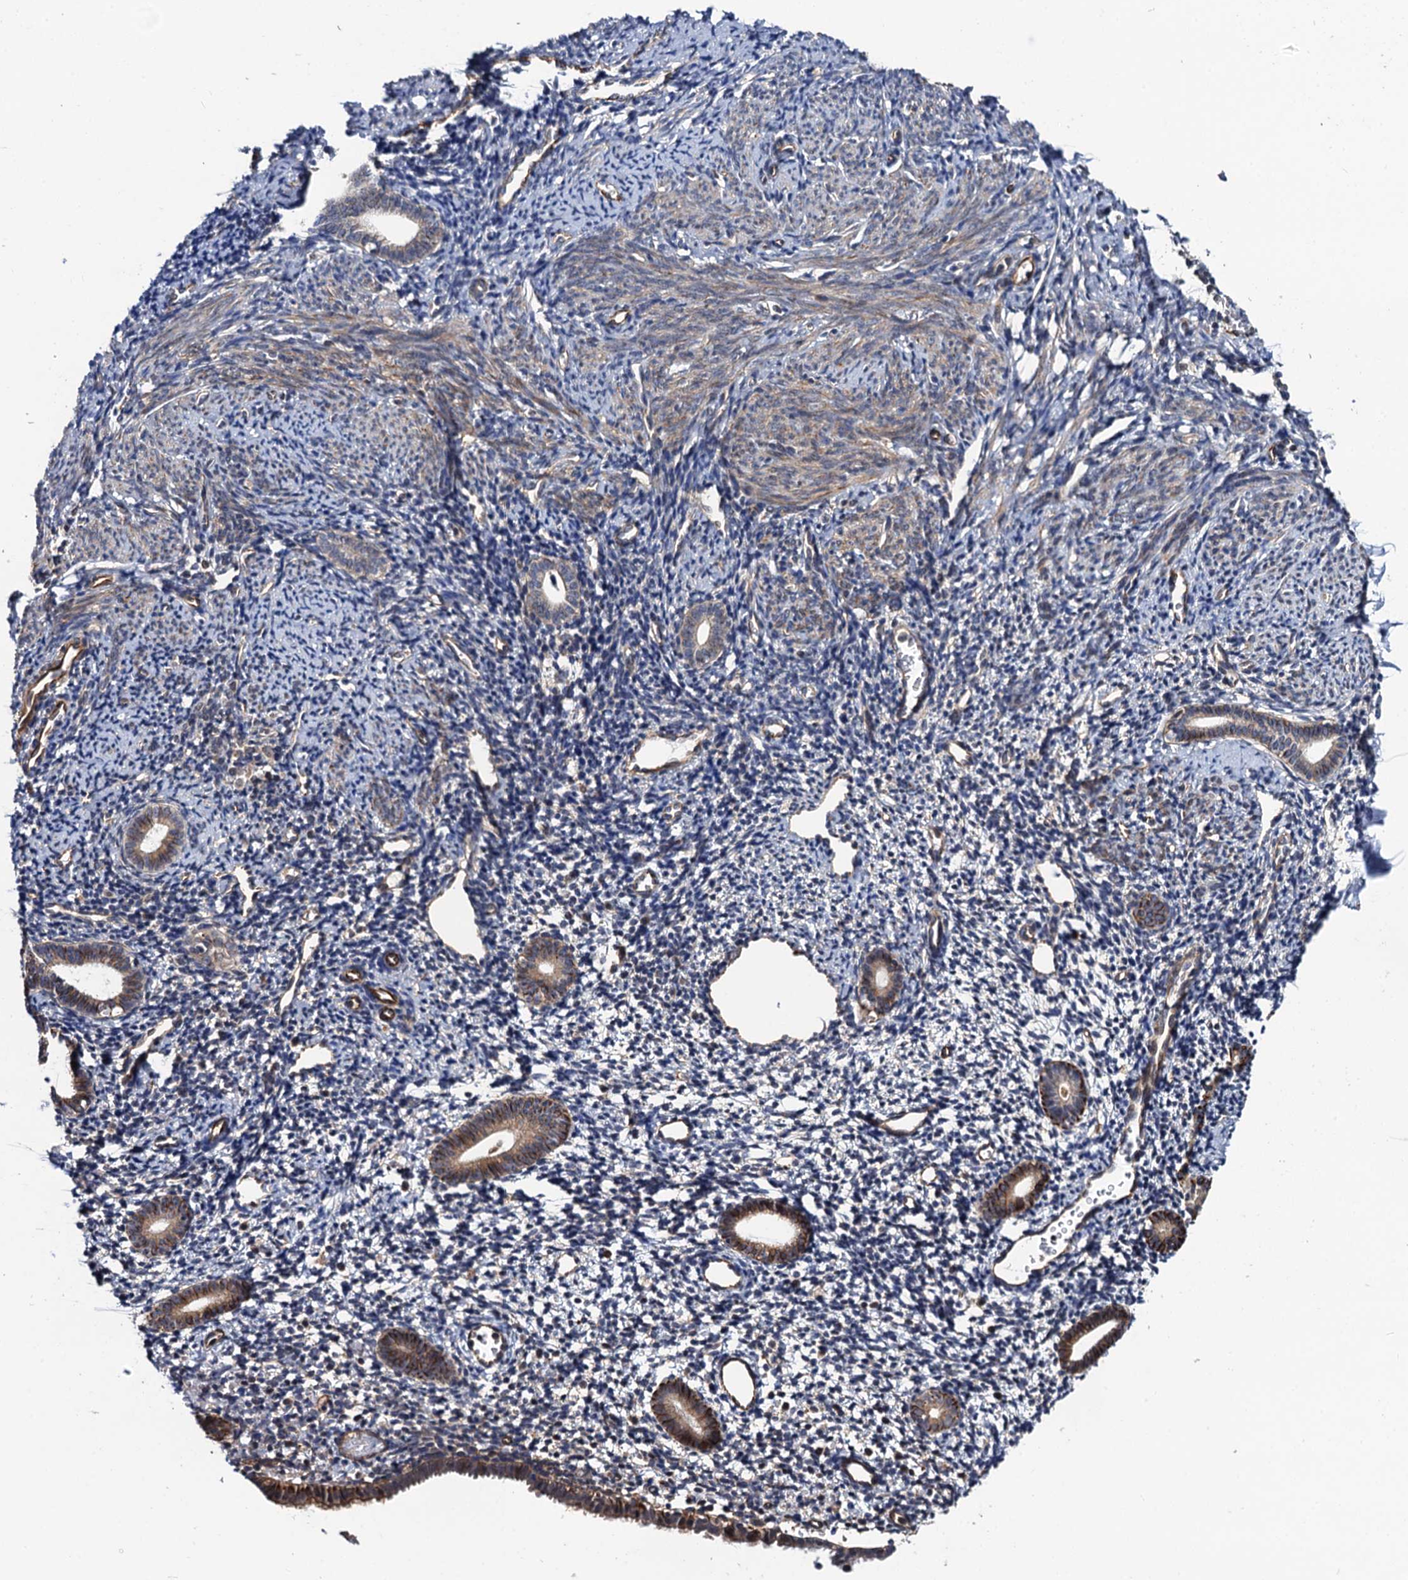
{"staining": {"intensity": "weak", "quantity": "<25%", "location": "cytoplasmic/membranous"}, "tissue": "endometrium", "cell_type": "Cells in endometrial stroma", "image_type": "normal", "snomed": [{"axis": "morphology", "description": "Normal tissue, NOS"}, {"axis": "topography", "description": "Endometrium"}], "caption": "Protein analysis of normal endometrium reveals no significant expression in cells in endometrial stroma. The staining is performed using DAB brown chromogen with nuclei counter-stained in using hematoxylin.", "gene": "FSIP1", "patient": {"sex": "female", "age": 56}}